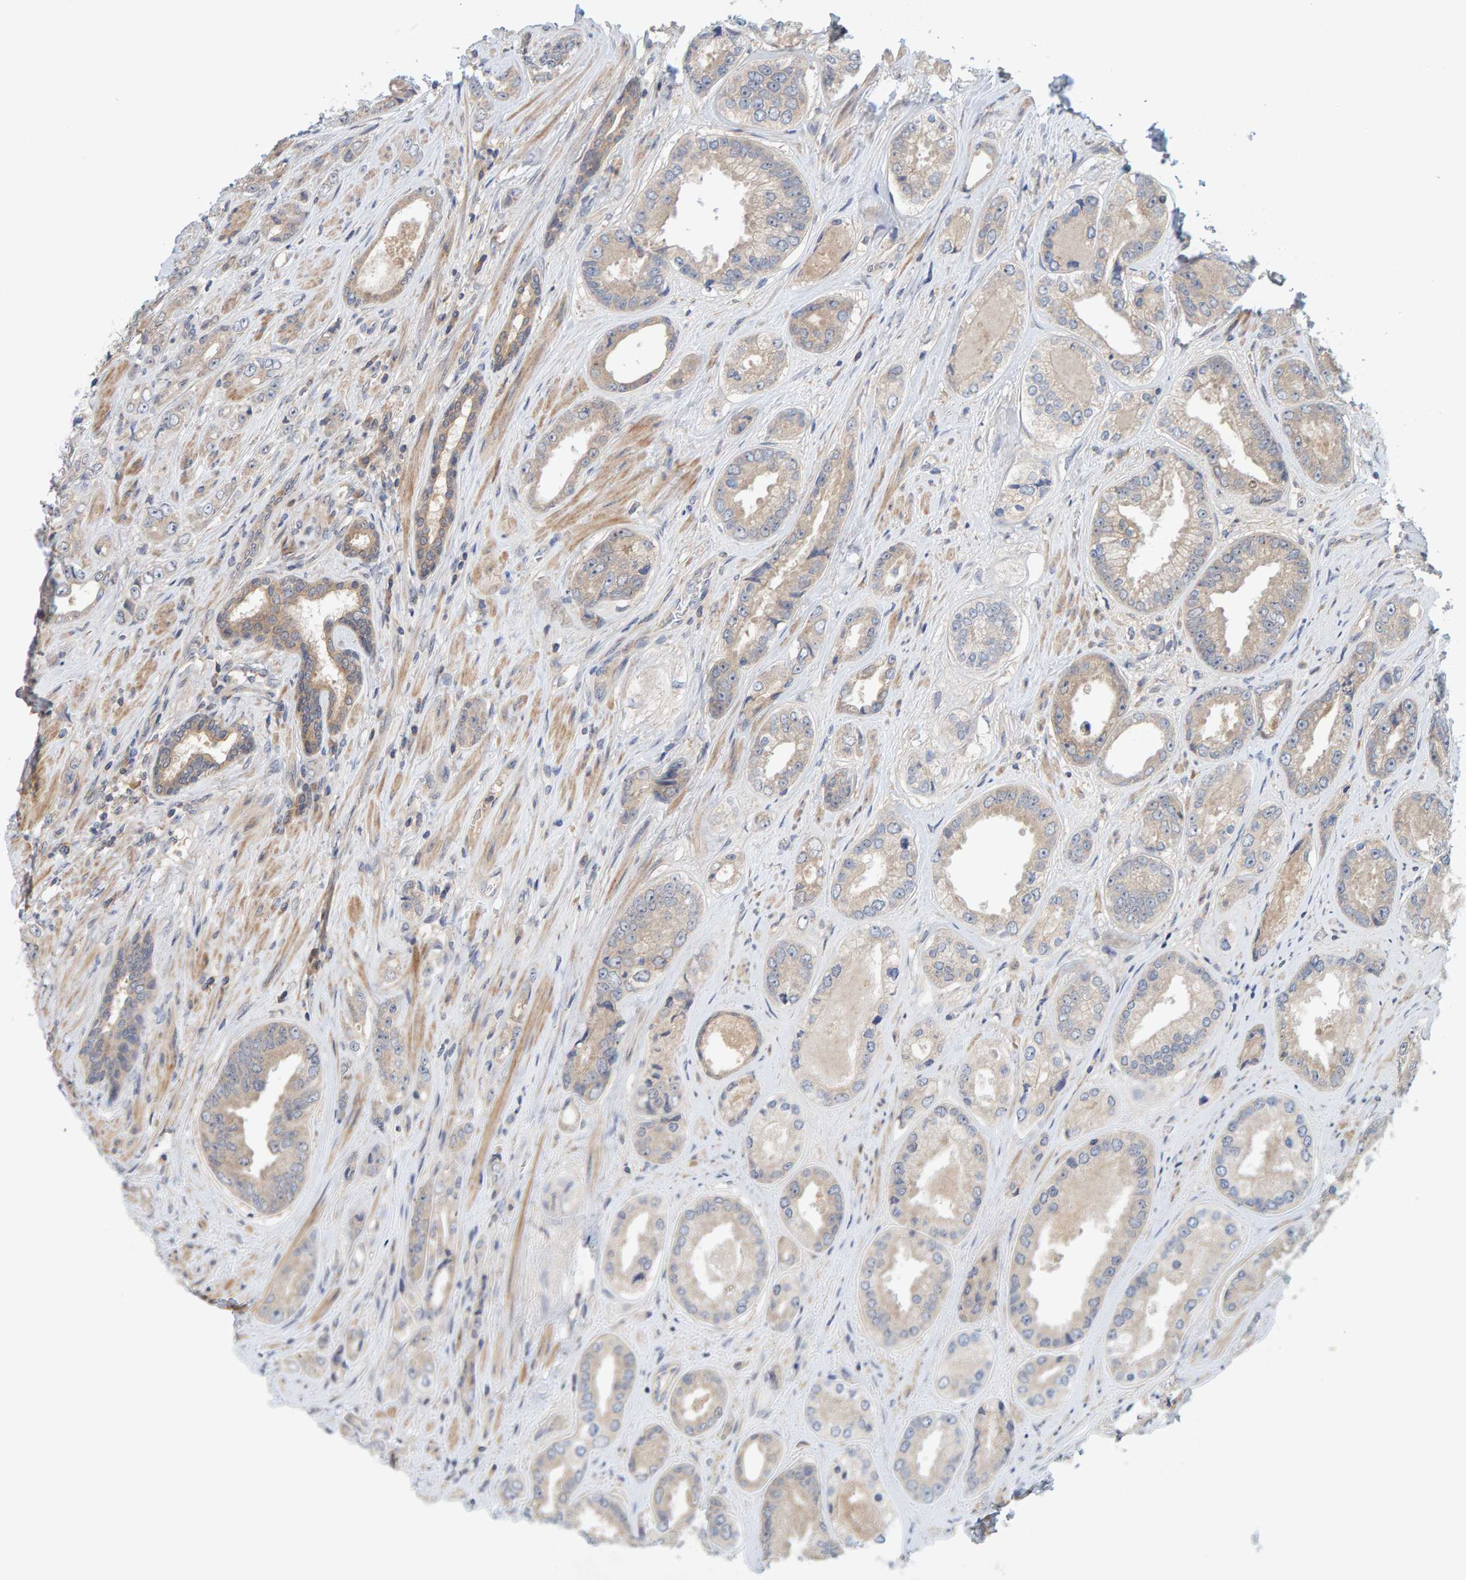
{"staining": {"intensity": "weak", "quantity": ">75%", "location": "cytoplasmic/membranous"}, "tissue": "prostate cancer", "cell_type": "Tumor cells", "image_type": "cancer", "snomed": [{"axis": "morphology", "description": "Adenocarcinoma, High grade"}, {"axis": "topography", "description": "Prostate"}], "caption": "High-magnification brightfield microscopy of prostate adenocarcinoma (high-grade) stained with DAB (brown) and counterstained with hematoxylin (blue). tumor cells exhibit weak cytoplasmic/membranous staining is present in approximately>75% of cells.", "gene": "TATDN1", "patient": {"sex": "male", "age": 61}}